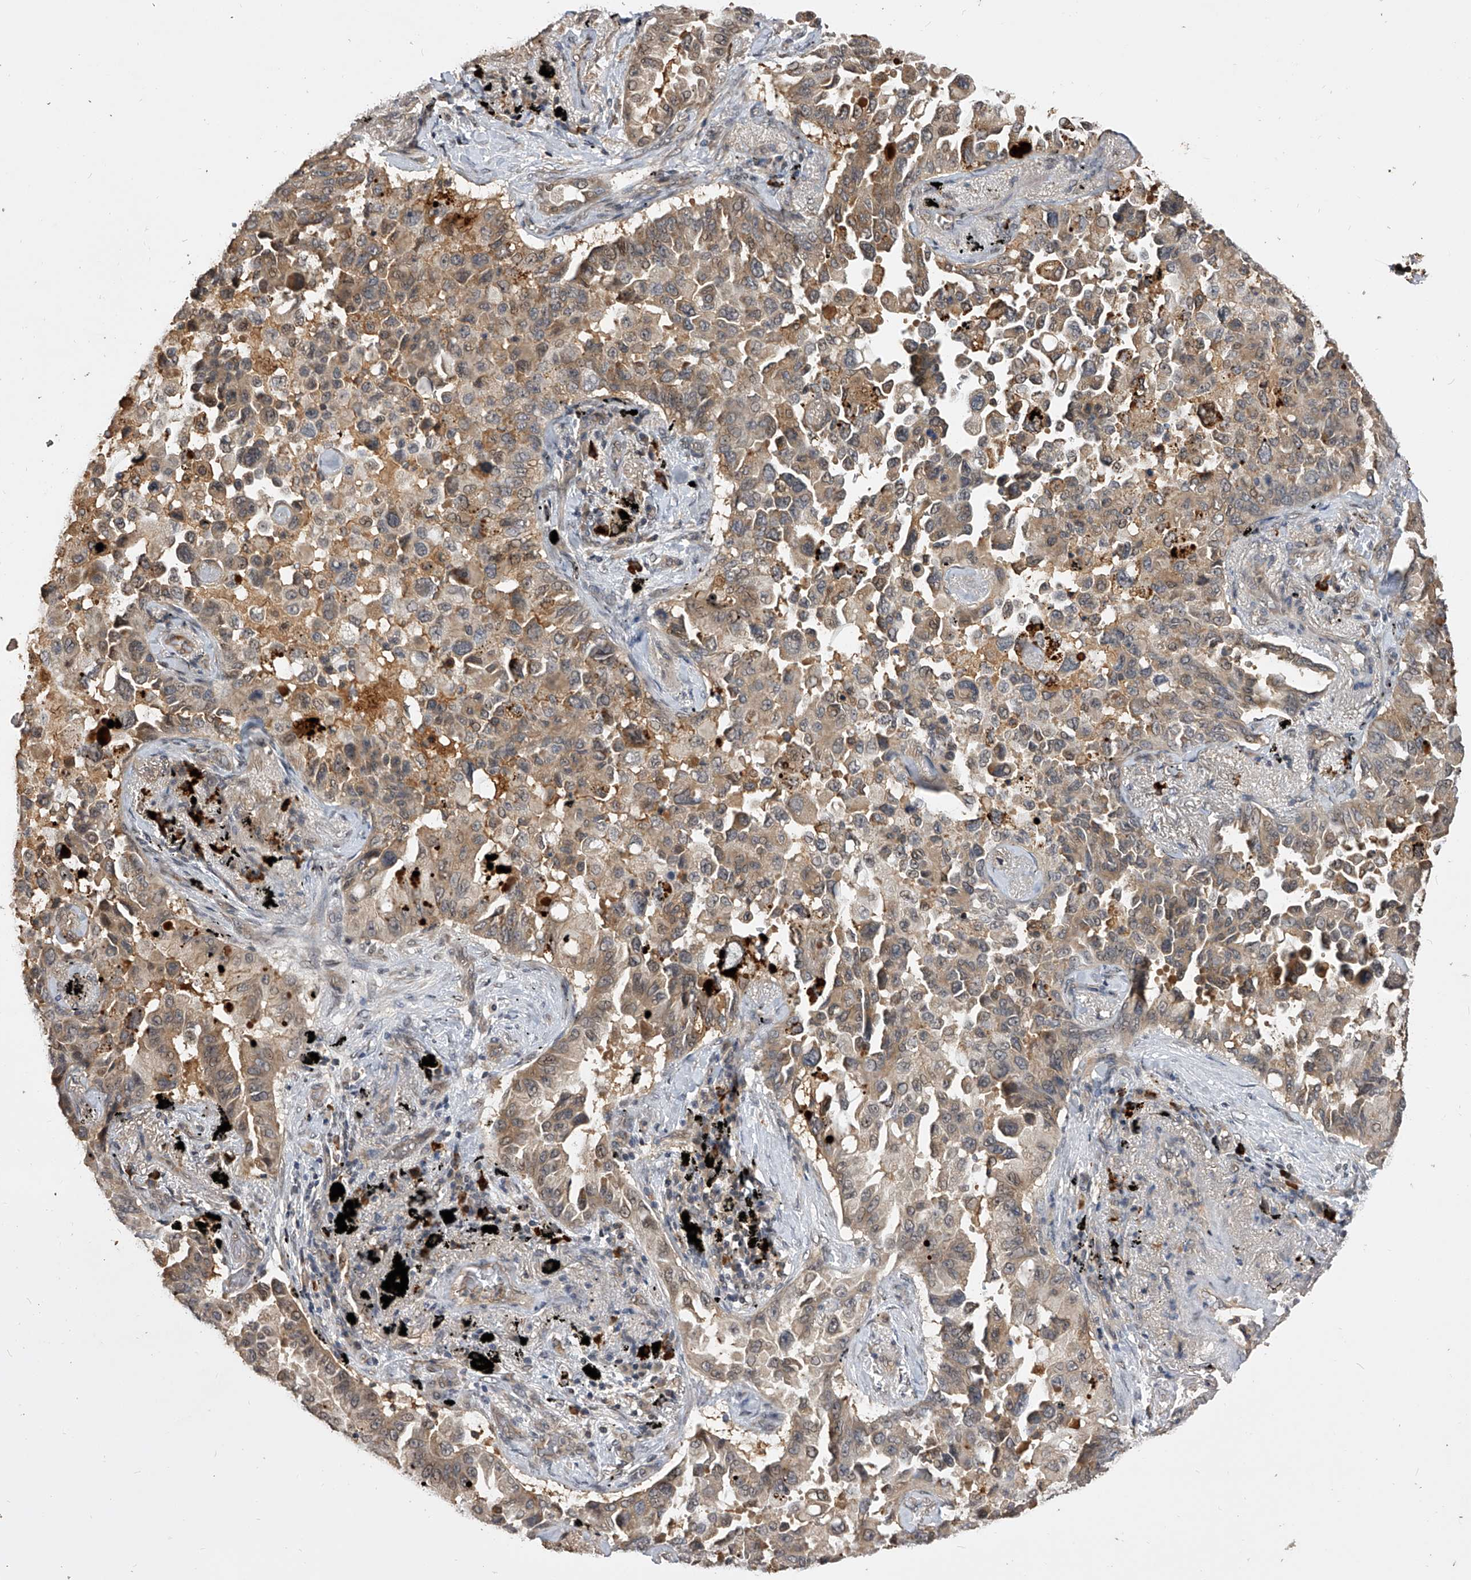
{"staining": {"intensity": "weak", "quantity": ">75%", "location": "cytoplasmic/membranous"}, "tissue": "lung cancer", "cell_type": "Tumor cells", "image_type": "cancer", "snomed": [{"axis": "morphology", "description": "Adenocarcinoma, NOS"}, {"axis": "topography", "description": "Lung"}], "caption": "Immunohistochemical staining of lung cancer reveals low levels of weak cytoplasmic/membranous staining in approximately >75% of tumor cells.", "gene": "CFAP410", "patient": {"sex": "female", "age": 67}}